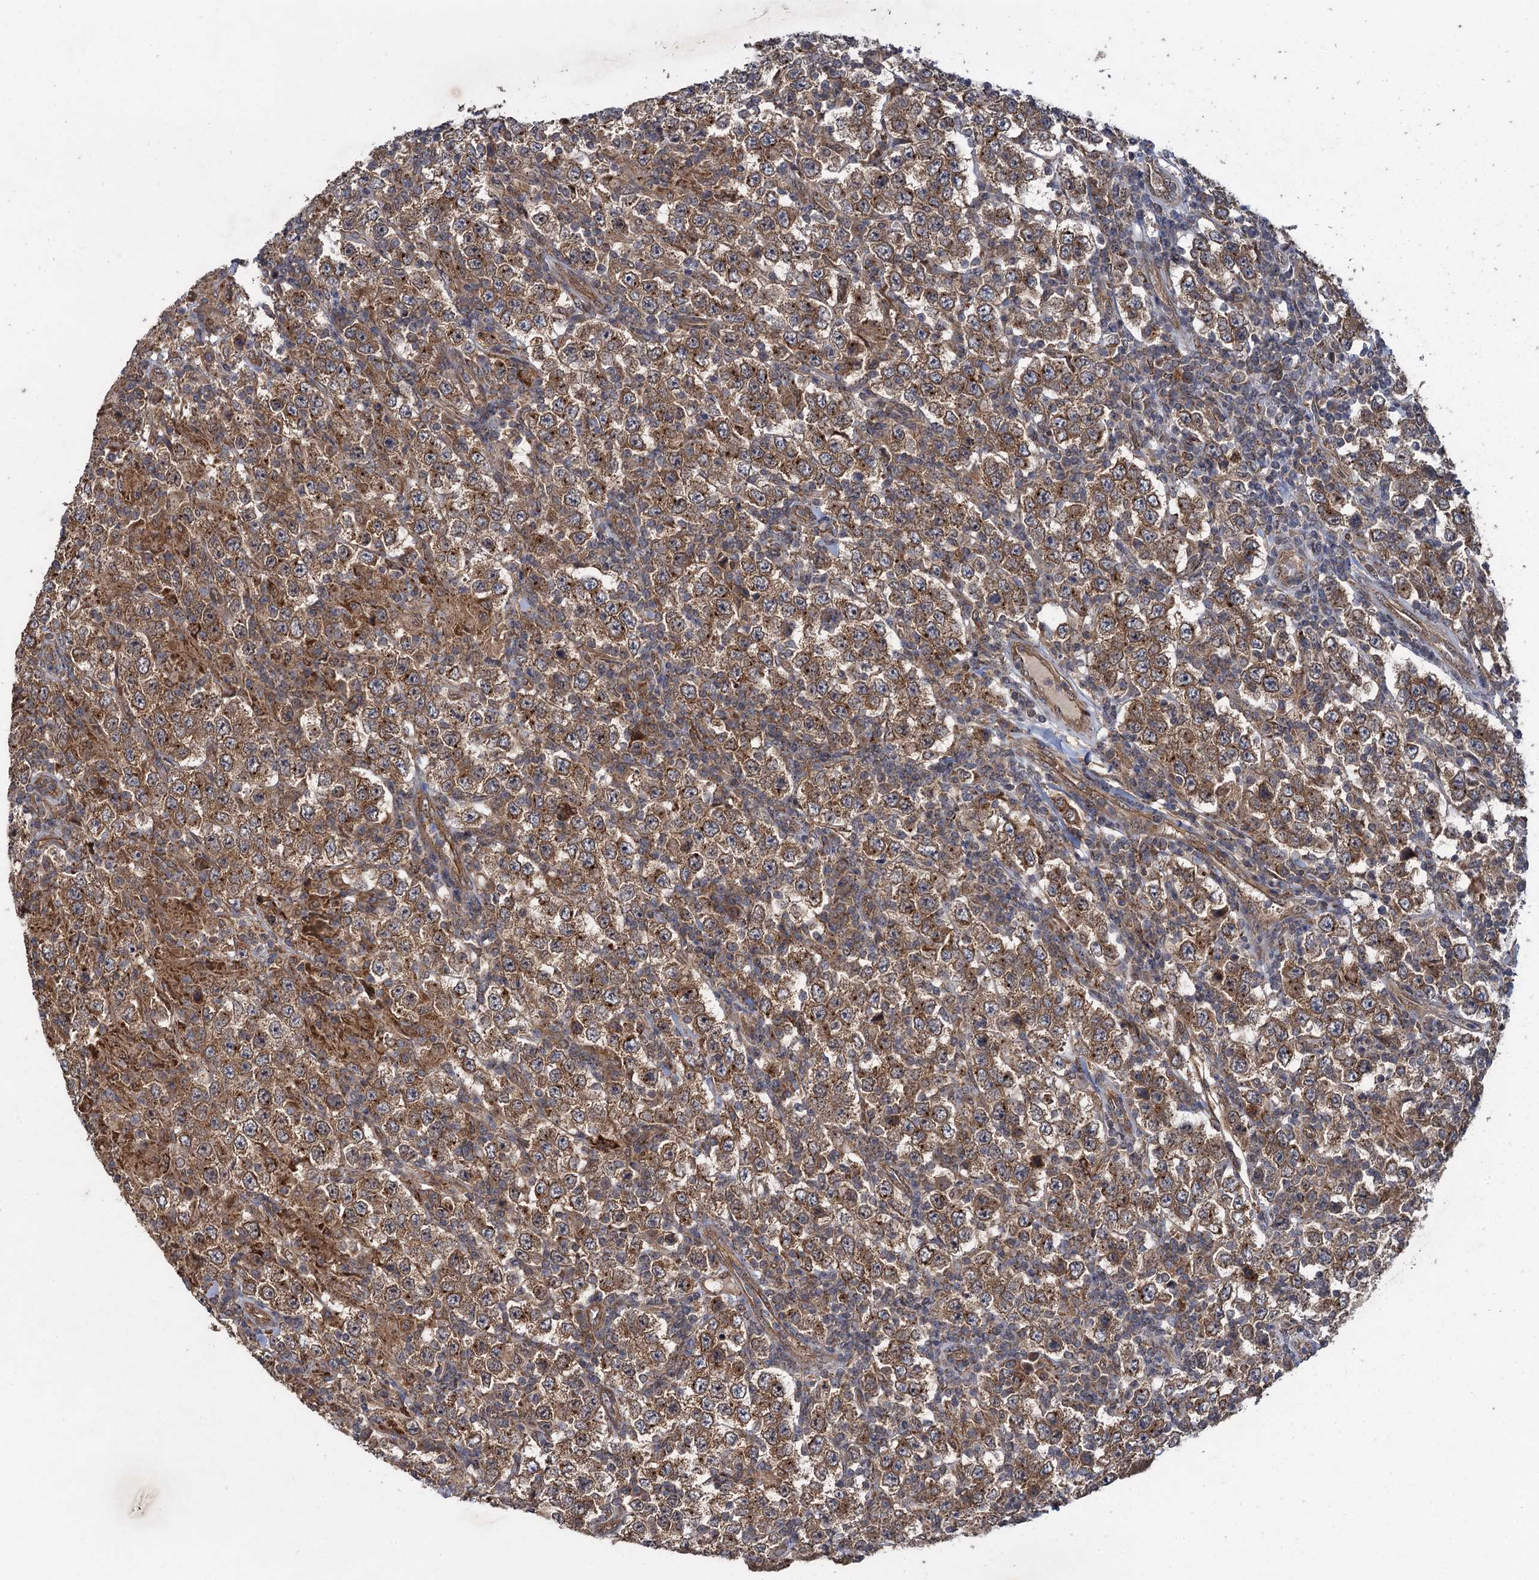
{"staining": {"intensity": "moderate", "quantity": ">75%", "location": "cytoplasmic/membranous"}, "tissue": "testis cancer", "cell_type": "Tumor cells", "image_type": "cancer", "snomed": [{"axis": "morphology", "description": "Normal tissue, NOS"}, {"axis": "morphology", "description": "Urothelial carcinoma, High grade"}, {"axis": "morphology", "description": "Seminoma, NOS"}, {"axis": "morphology", "description": "Carcinoma, Embryonal, NOS"}, {"axis": "topography", "description": "Urinary bladder"}, {"axis": "topography", "description": "Testis"}], "caption": "IHC staining of seminoma (testis), which reveals medium levels of moderate cytoplasmic/membranous expression in about >75% of tumor cells indicating moderate cytoplasmic/membranous protein staining. The staining was performed using DAB (brown) for protein detection and nuclei were counterstained in hematoxylin (blue).", "gene": "HAUS1", "patient": {"sex": "male", "age": 41}}